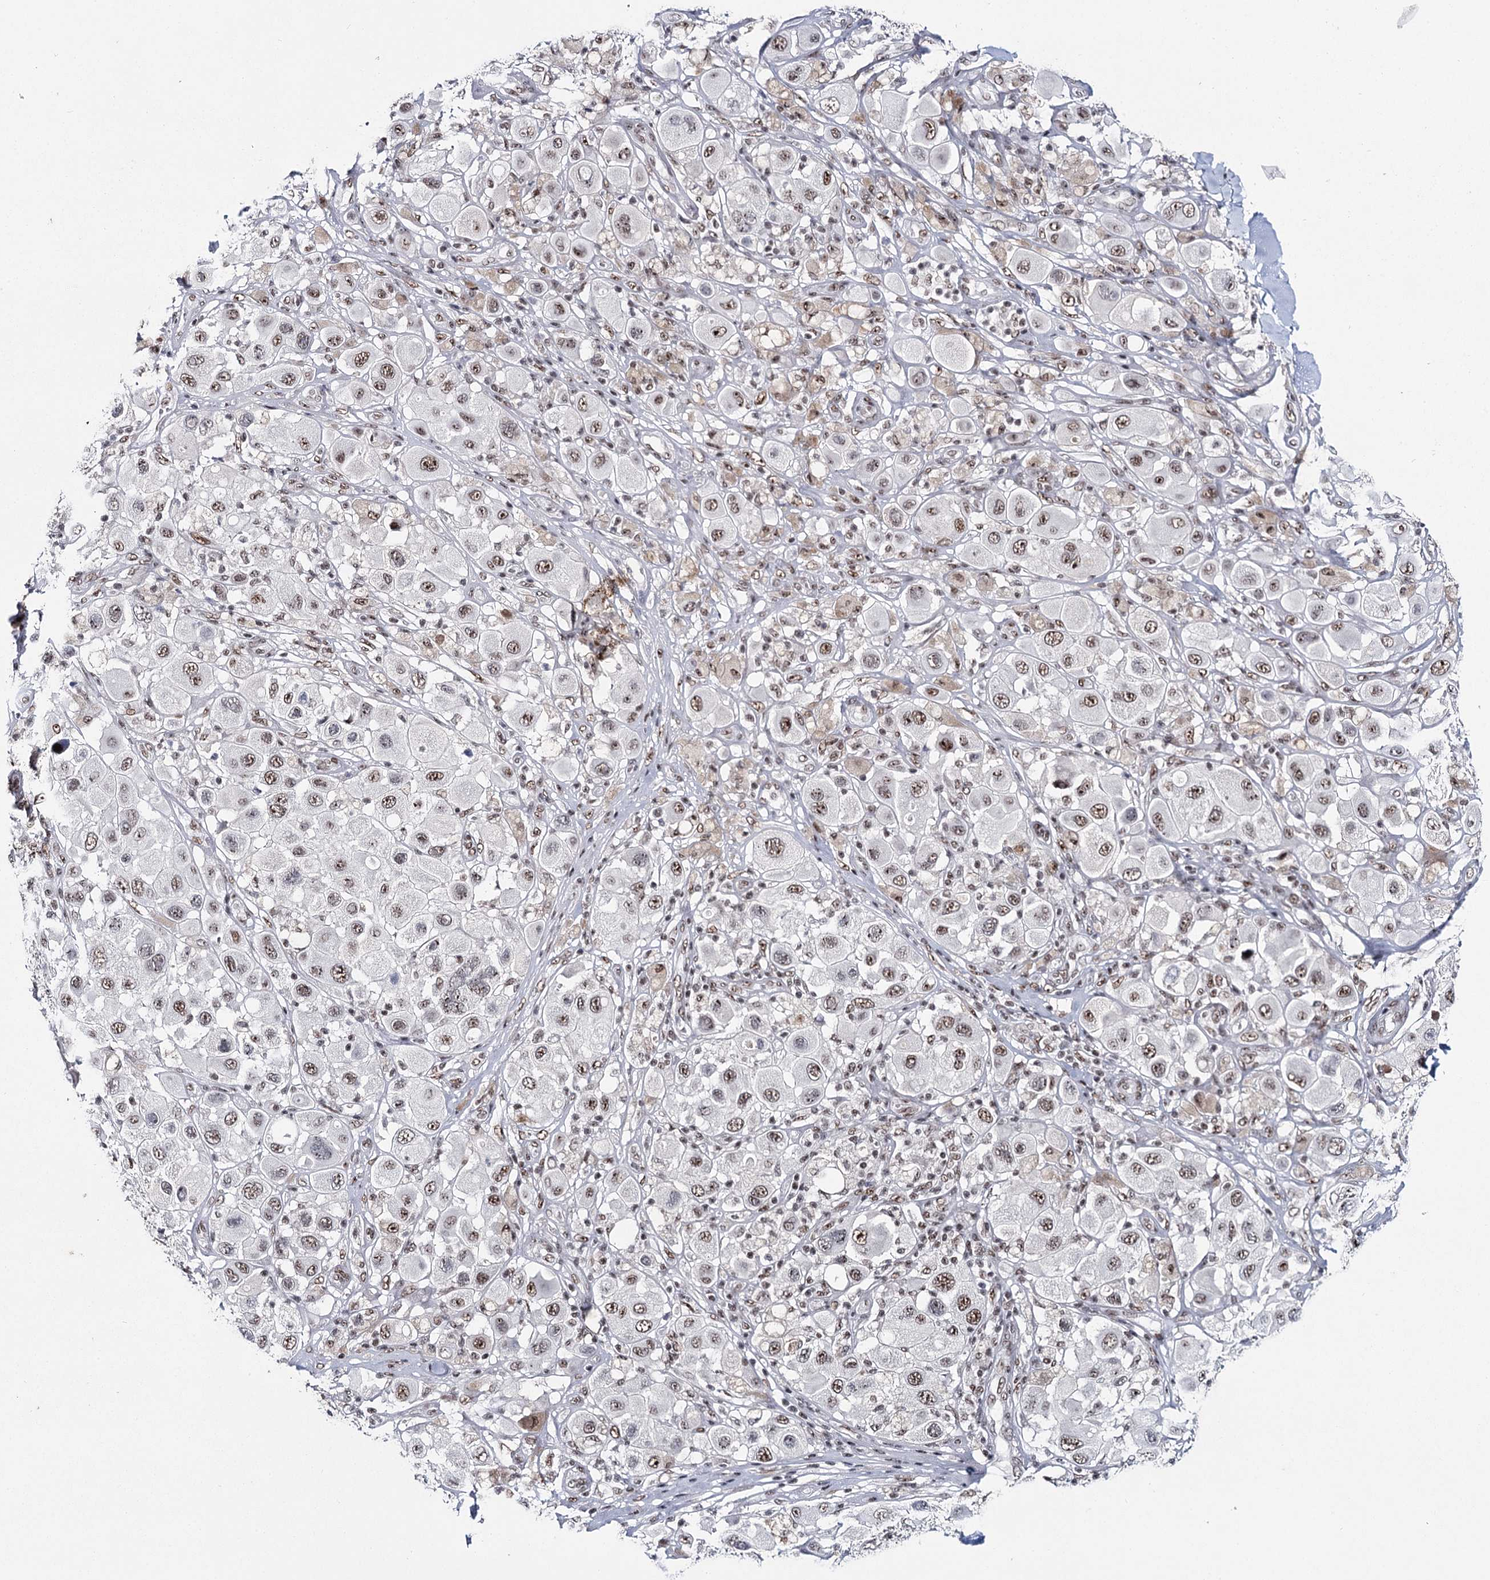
{"staining": {"intensity": "moderate", "quantity": ">75%", "location": "nuclear"}, "tissue": "melanoma", "cell_type": "Tumor cells", "image_type": "cancer", "snomed": [{"axis": "morphology", "description": "Malignant melanoma, Metastatic site"}, {"axis": "topography", "description": "Skin"}], "caption": "An immunohistochemistry (IHC) histopathology image of tumor tissue is shown. Protein staining in brown highlights moderate nuclear positivity in melanoma within tumor cells.", "gene": "SCAF8", "patient": {"sex": "male", "age": 41}}